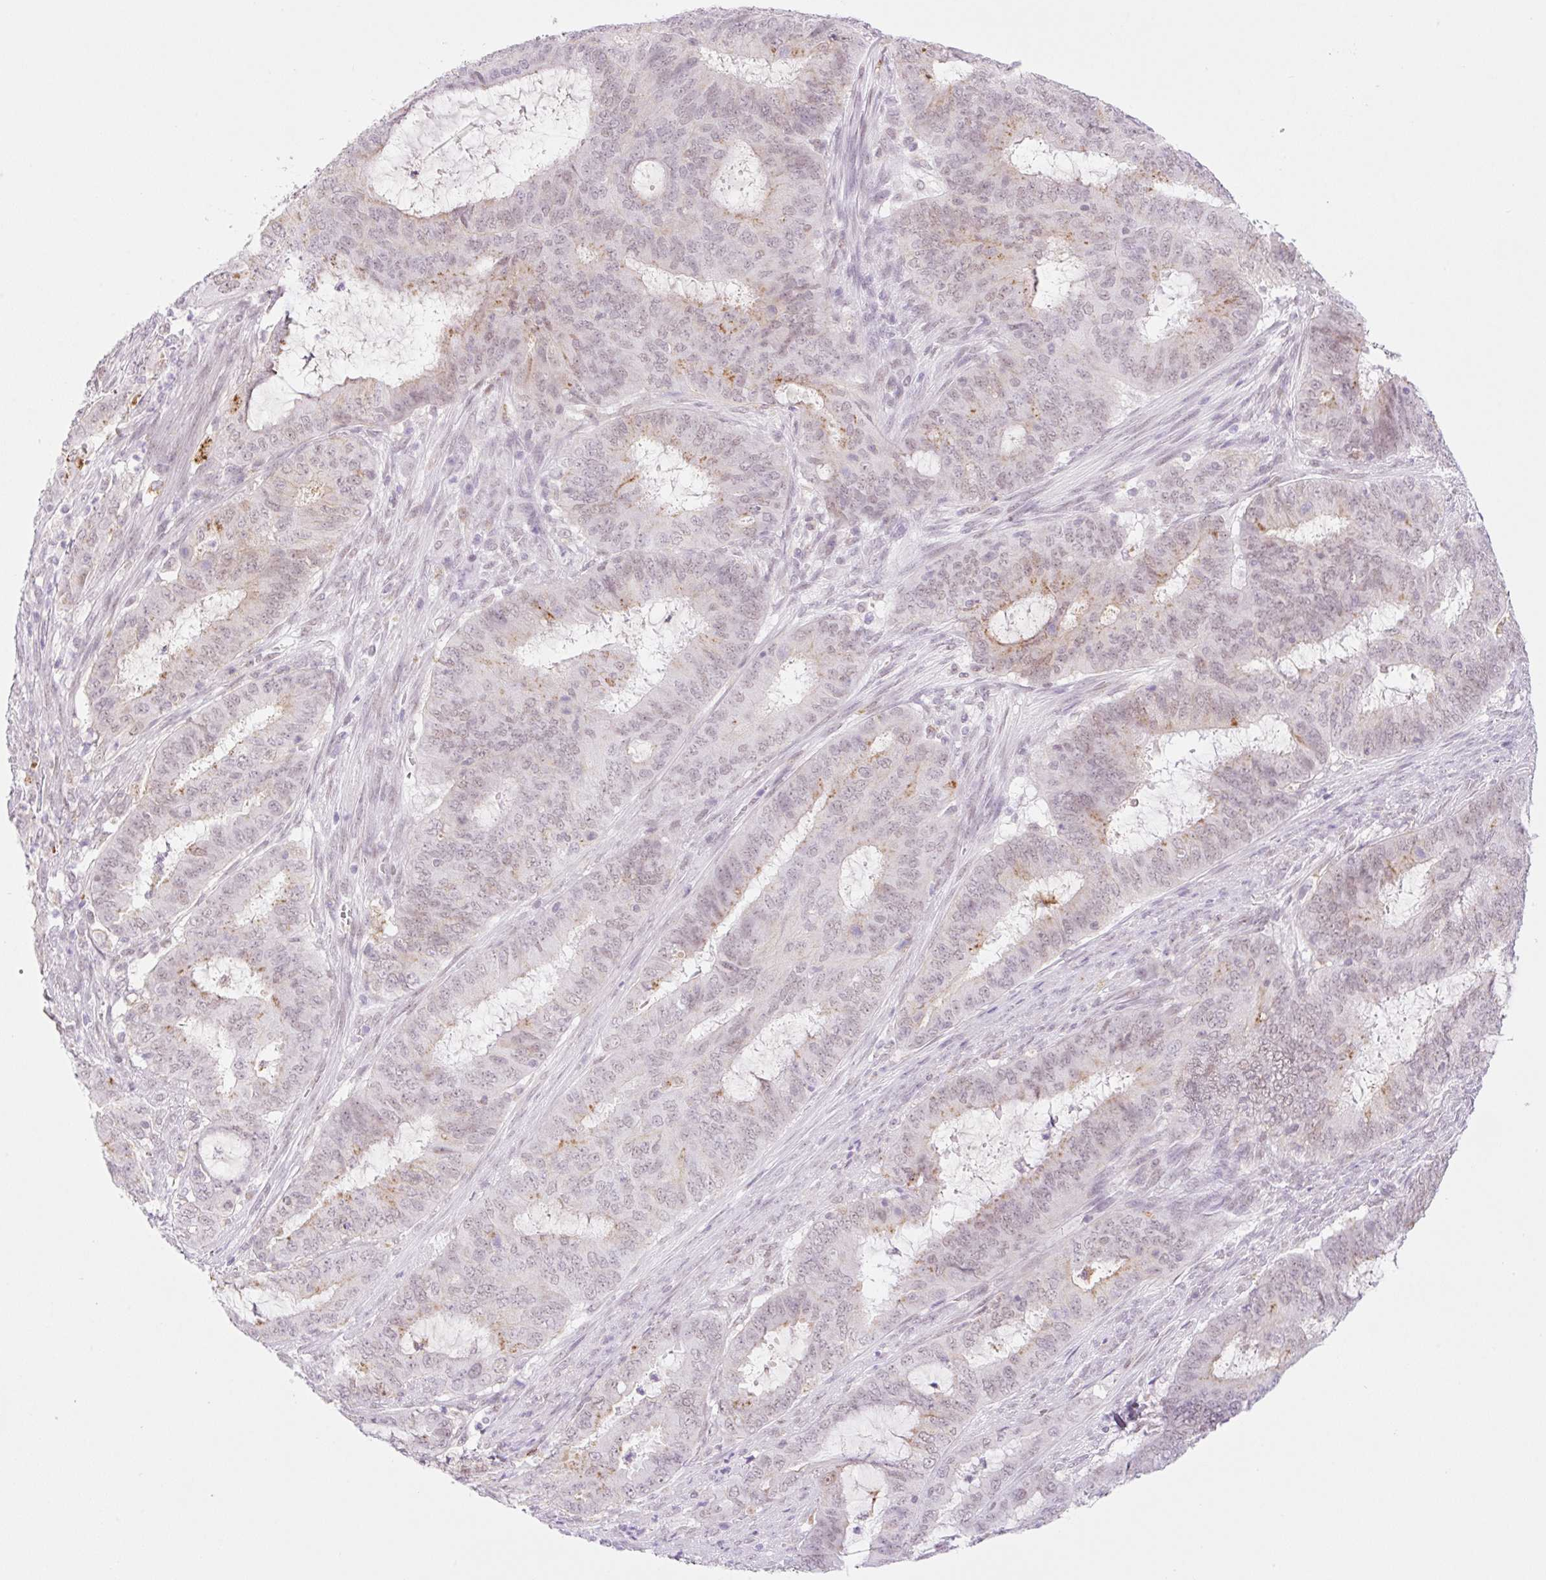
{"staining": {"intensity": "weak", "quantity": "25%-75%", "location": "cytoplasmic/membranous,nuclear"}, "tissue": "endometrial cancer", "cell_type": "Tumor cells", "image_type": "cancer", "snomed": [{"axis": "morphology", "description": "Adenocarcinoma, NOS"}, {"axis": "topography", "description": "Endometrium"}], "caption": "A brown stain shows weak cytoplasmic/membranous and nuclear staining of a protein in human endometrial adenocarcinoma tumor cells.", "gene": "PALM3", "patient": {"sex": "female", "age": 51}}